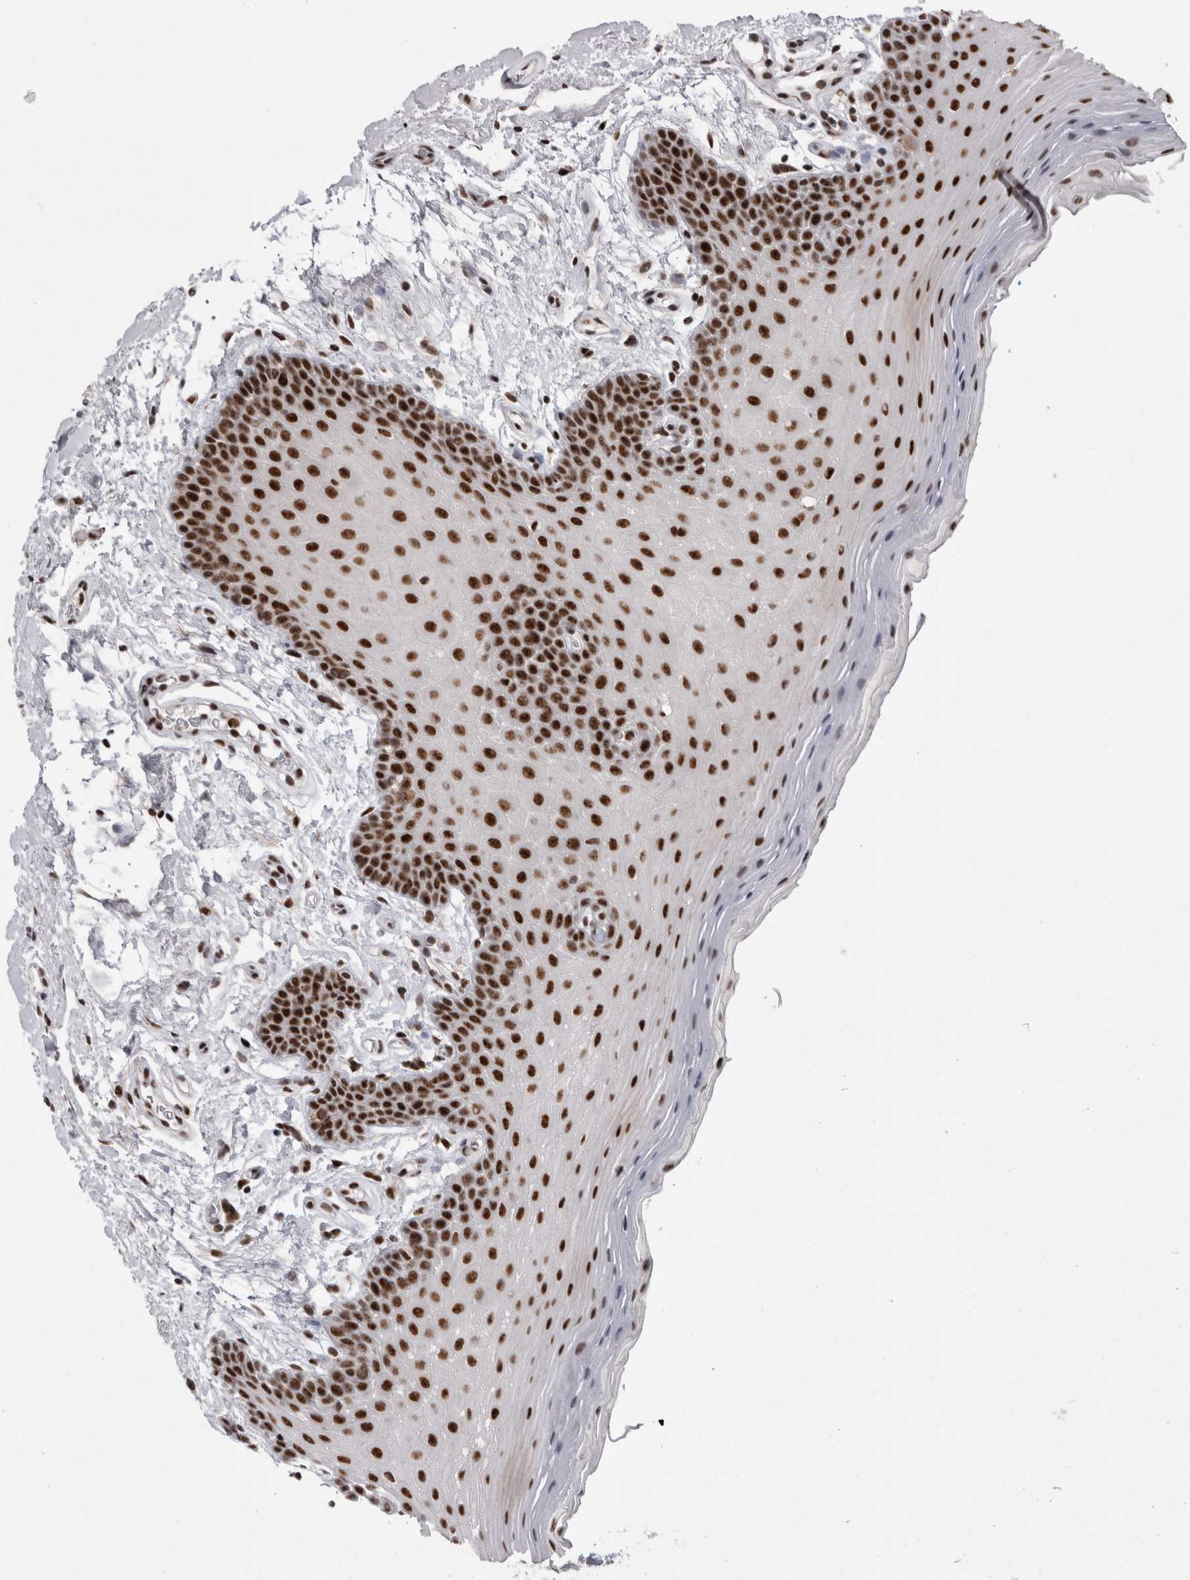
{"staining": {"intensity": "strong", "quantity": ">75%", "location": "nuclear"}, "tissue": "oral mucosa", "cell_type": "Squamous epithelial cells", "image_type": "normal", "snomed": [{"axis": "morphology", "description": "Normal tissue, NOS"}, {"axis": "topography", "description": "Oral tissue"}], "caption": "Approximately >75% of squamous epithelial cells in unremarkable oral mucosa exhibit strong nuclear protein expression as visualized by brown immunohistochemical staining.", "gene": "SNRNP40", "patient": {"sex": "male", "age": 62}}